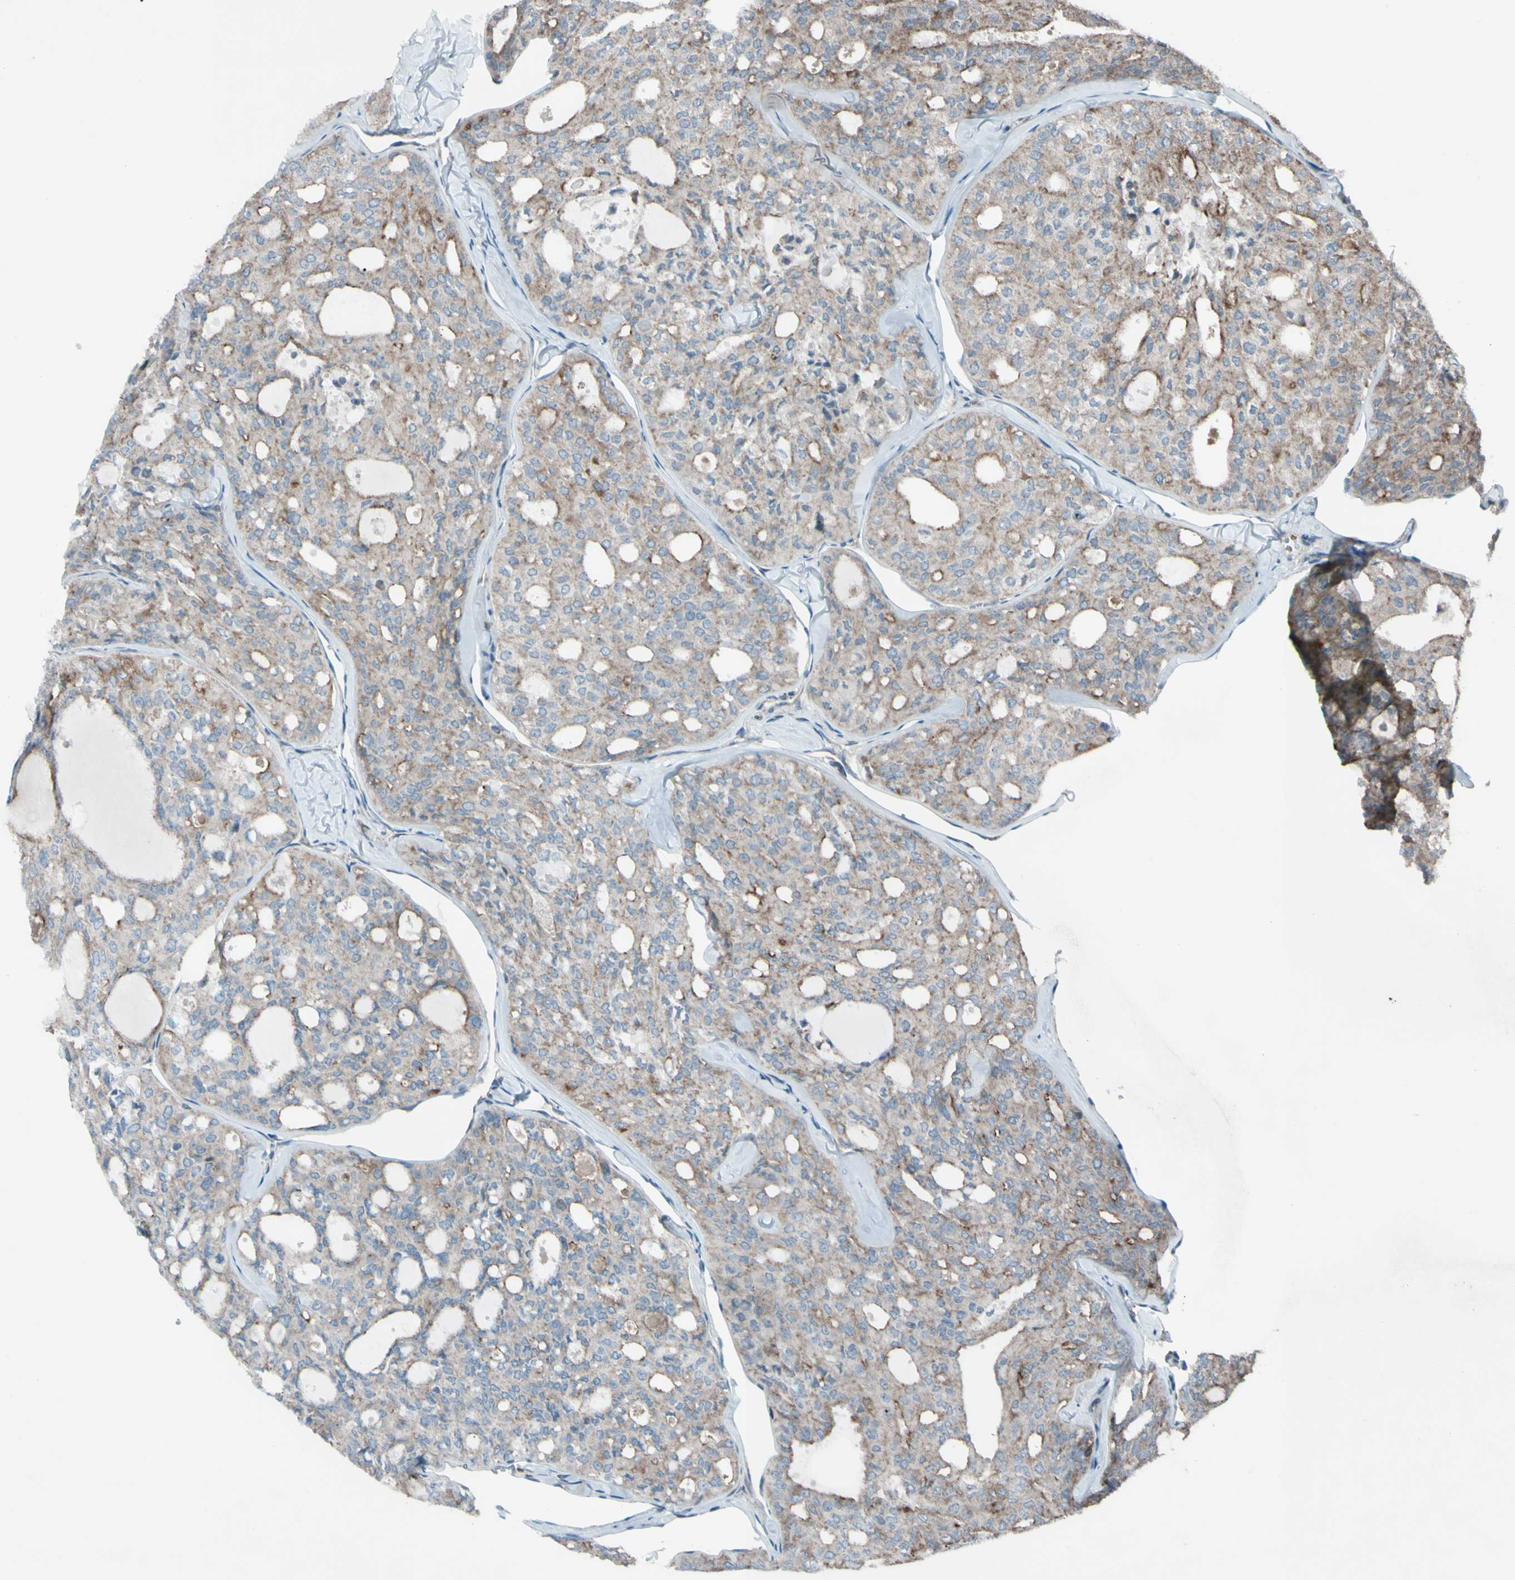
{"staining": {"intensity": "weak", "quantity": "25%-75%", "location": "cytoplasmic/membranous"}, "tissue": "thyroid cancer", "cell_type": "Tumor cells", "image_type": "cancer", "snomed": [{"axis": "morphology", "description": "Follicular adenoma carcinoma, NOS"}, {"axis": "topography", "description": "Thyroid gland"}], "caption": "Follicular adenoma carcinoma (thyroid) stained with a brown dye displays weak cytoplasmic/membranous positive expression in approximately 25%-75% of tumor cells.", "gene": "ACOT8", "patient": {"sex": "male", "age": 75}}